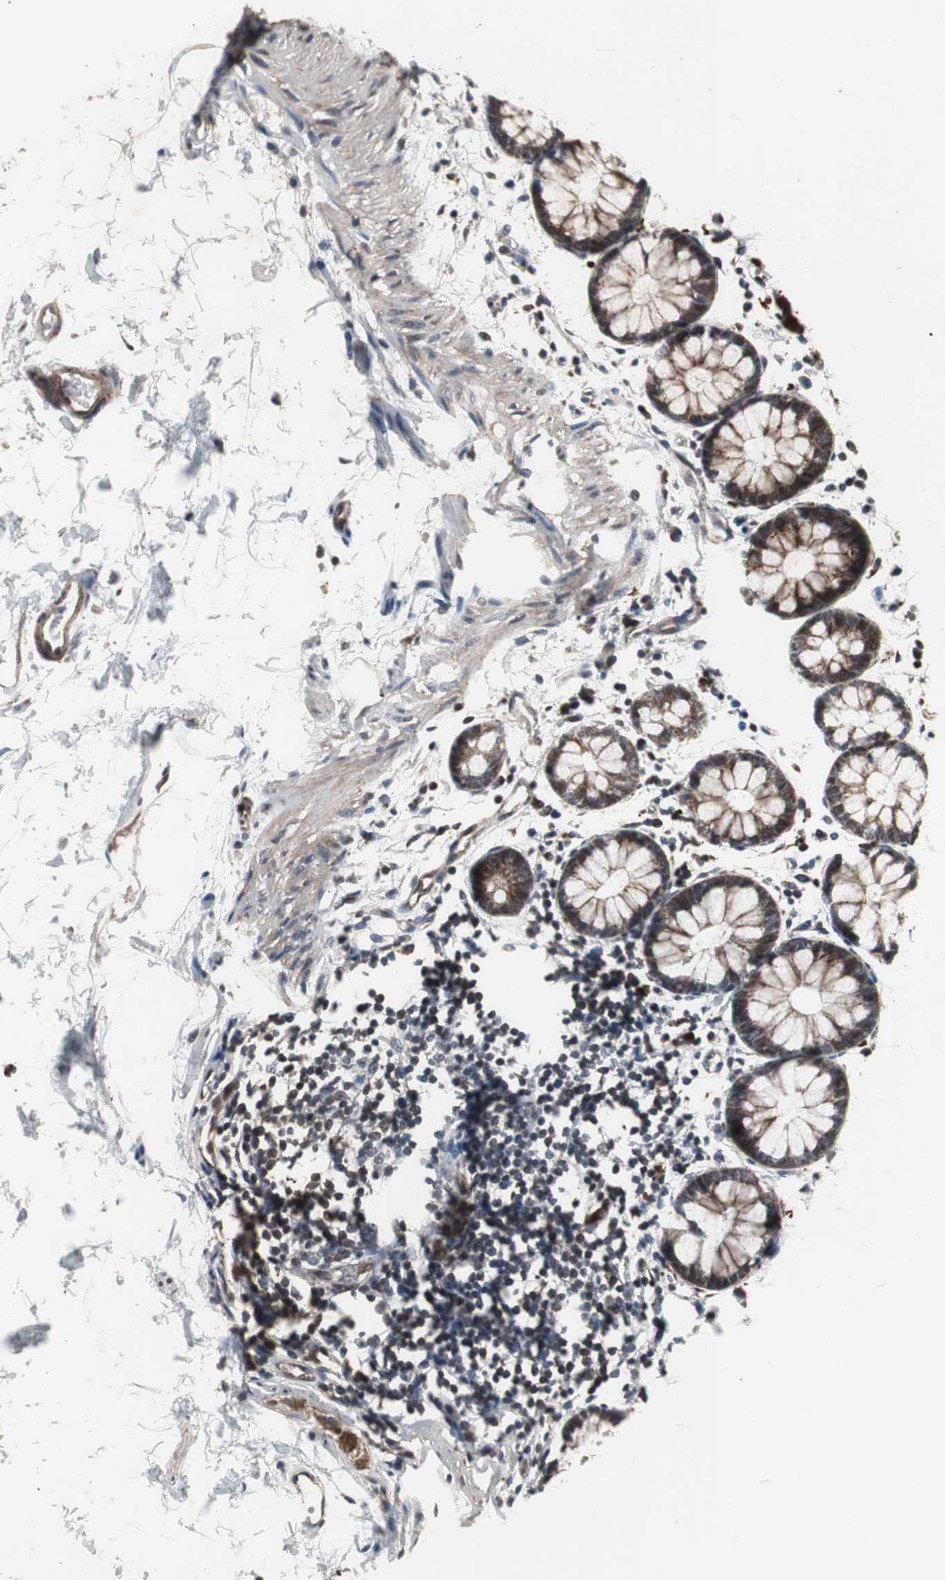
{"staining": {"intensity": "strong", "quantity": ">75%", "location": "cytoplasmic/membranous"}, "tissue": "rectum", "cell_type": "Glandular cells", "image_type": "normal", "snomed": [{"axis": "morphology", "description": "Normal tissue, NOS"}, {"axis": "topography", "description": "Rectum"}], "caption": "Immunohistochemical staining of normal human rectum demonstrates >75% levels of strong cytoplasmic/membranous protein staining in approximately >75% of glandular cells. (Stains: DAB (3,3'-diaminobenzidine) in brown, nuclei in blue, Microscopy: brightfield microscopy at high magnification).", "gene": "MRPL40", "patient": {"sex": "female", "age": 66}}